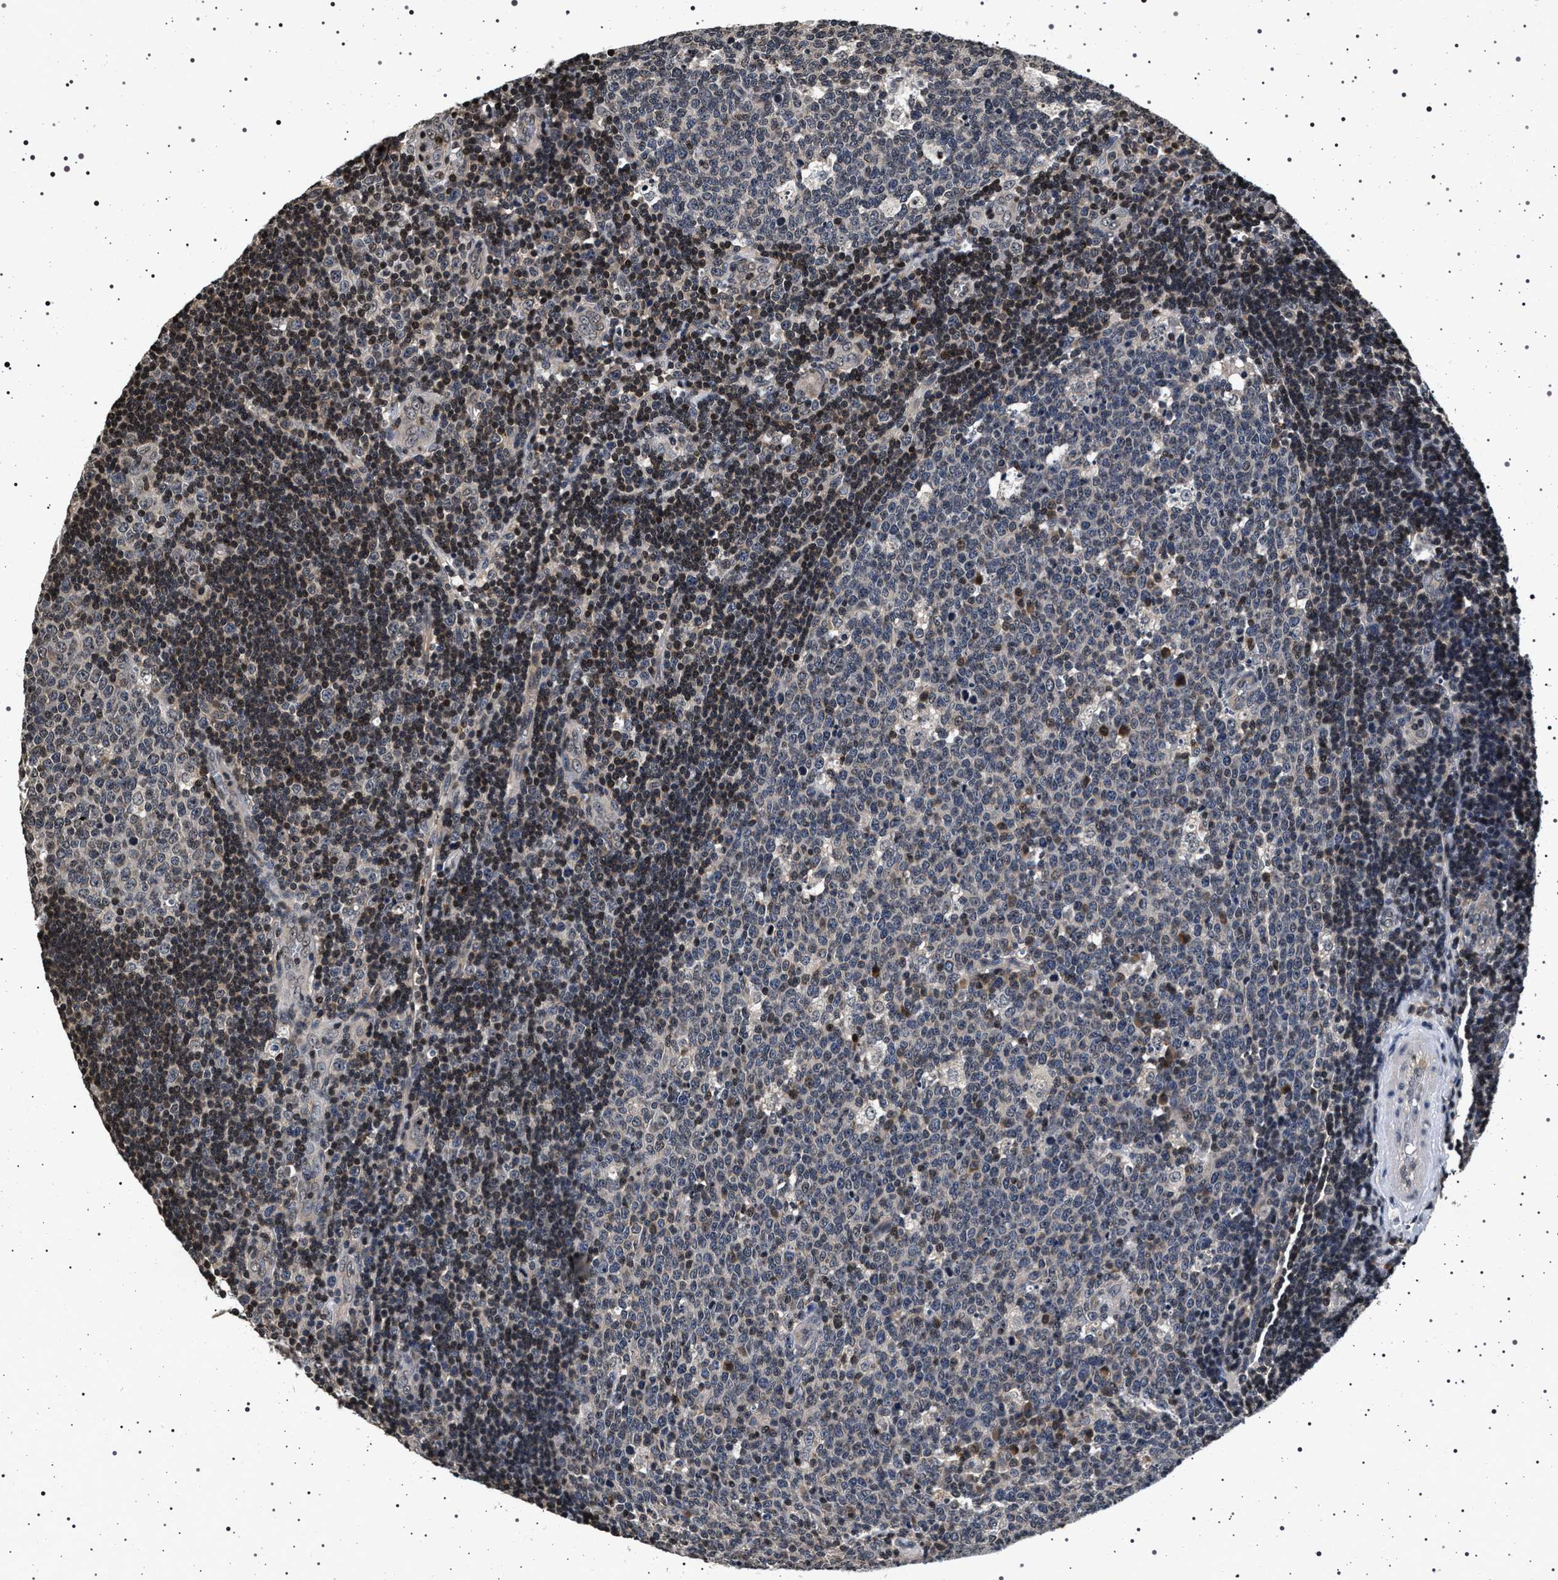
{"staining": {"intensity": "moderate", "quantity": "<25%", "location": "cytoplasmic/membranous,nuclear"}, "tissue": "lymph node", "cell_type": "Germinal center cells", "image_type": "normal", "snomed": [{"axis": "morphology", "description": "Normal tissue, NOS"}, {"axis": "topography", "description": "Lymph node"}, {"axis": "topography", "description": "Salivary gland"}], "caption": "Lymph node was stained to show a protein in brown. There is low levels of moderate cytoplasmic/membranous,nuclear expression in approximately <25% of germinal center cells. The staining was performed using DAB (3,3'-diaminobenzidine) to visualize the protein expression in brown, while the nuclei were stained in blue with hematoxylin (Magnification: 20x).", "gene": "CDKN1B", "patient": {"sex": "male", "age": 8}}